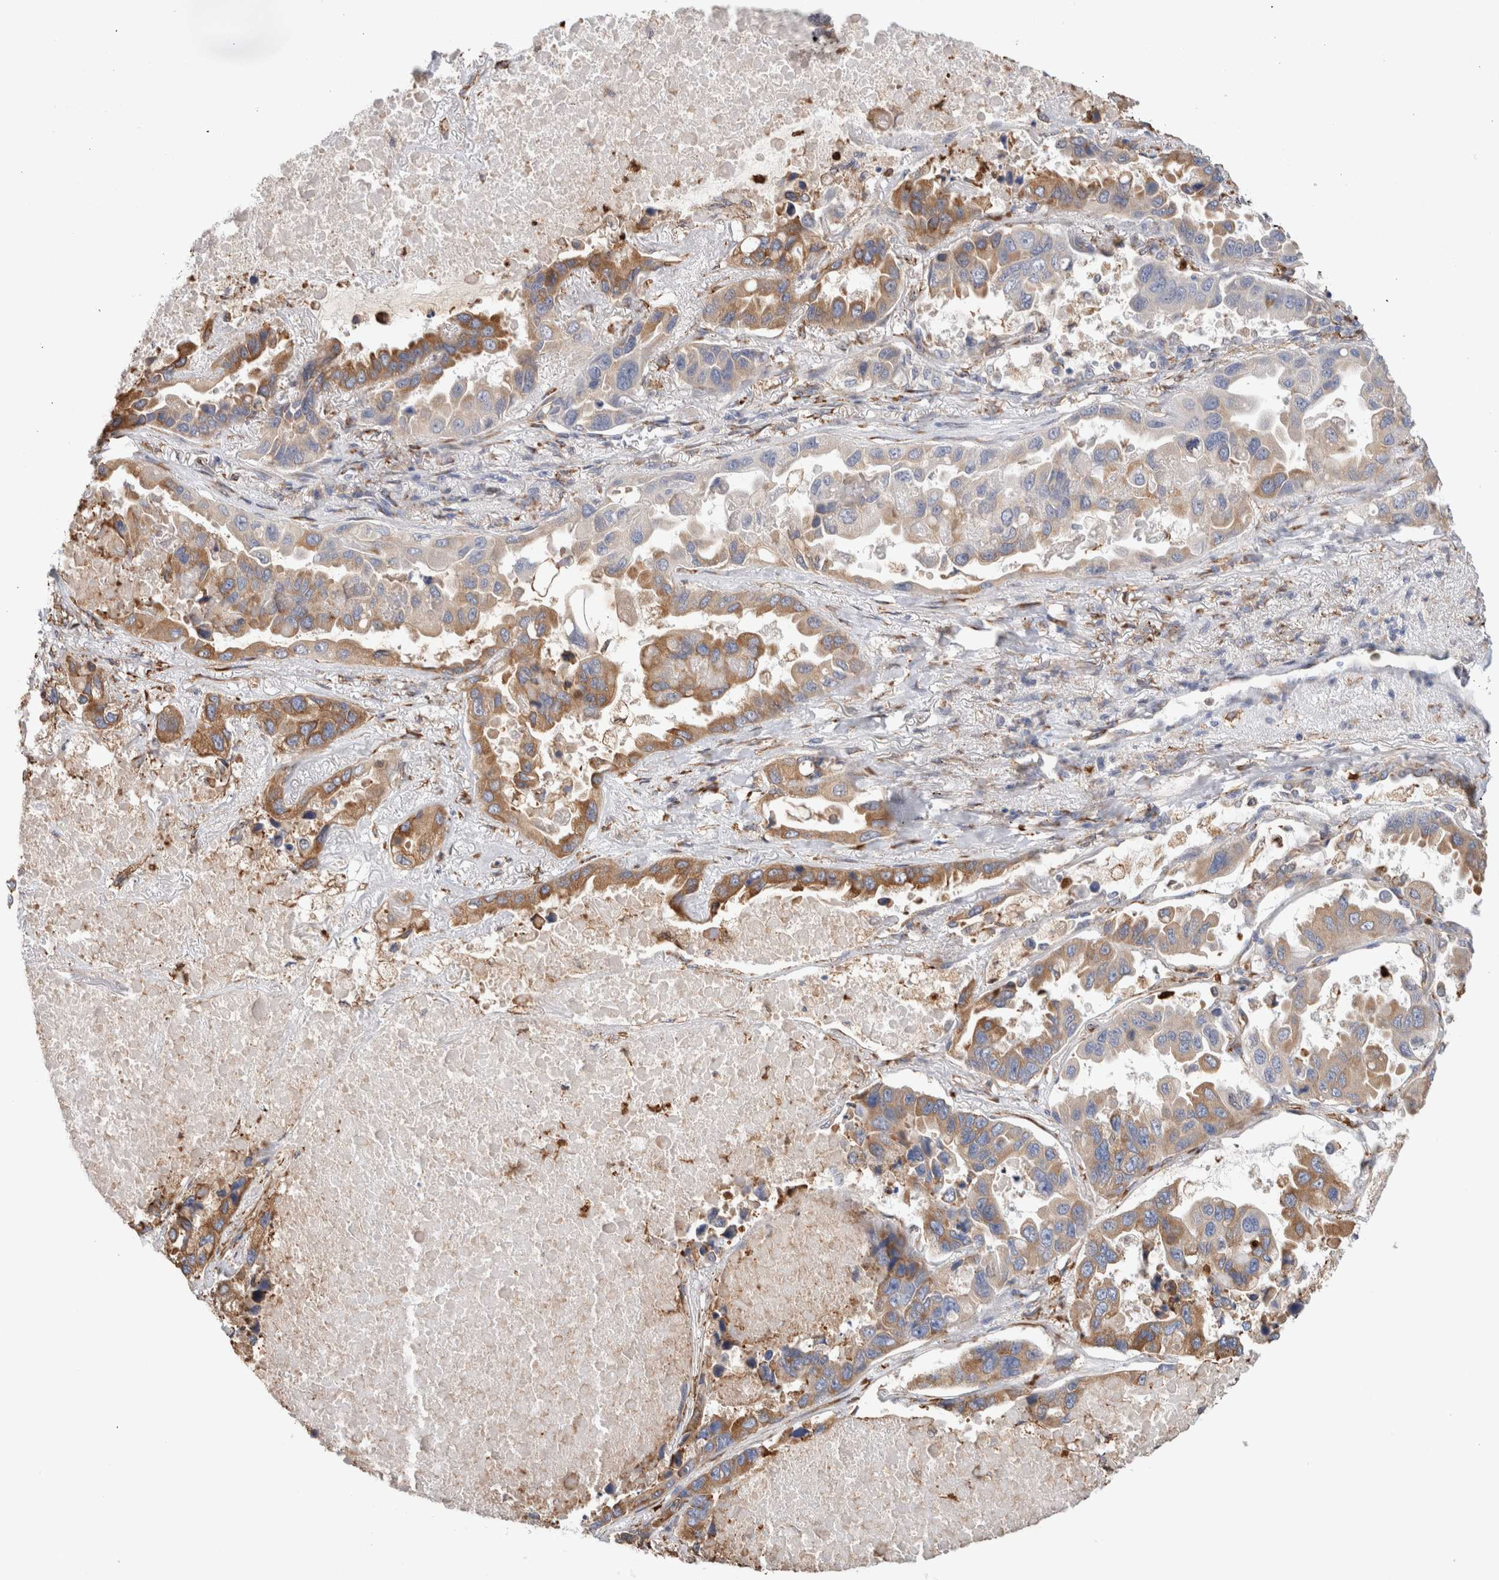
{"staining": {"intensity": "moderate", "quantity": "25%-75%", "location": "cytoplasmic/membranous"}, "tissue": "lung cancer", "cell_type": "Tumor cells", "image_type": "cancer", "snomed": [{"axis": "morphology", "description": "Adenocarcinoma, NOS"}, {"axis": "topography", "description": "Lung"}], "caption": "Protein expression by IHC exhibits moderate cytoplasmic/membranous positivity in approximately 25%-75% of tumor cells in lung cancer (adenocarcinoma).", "gene": "P4HA1", "patient": {"sex": "male", "age": 64}}